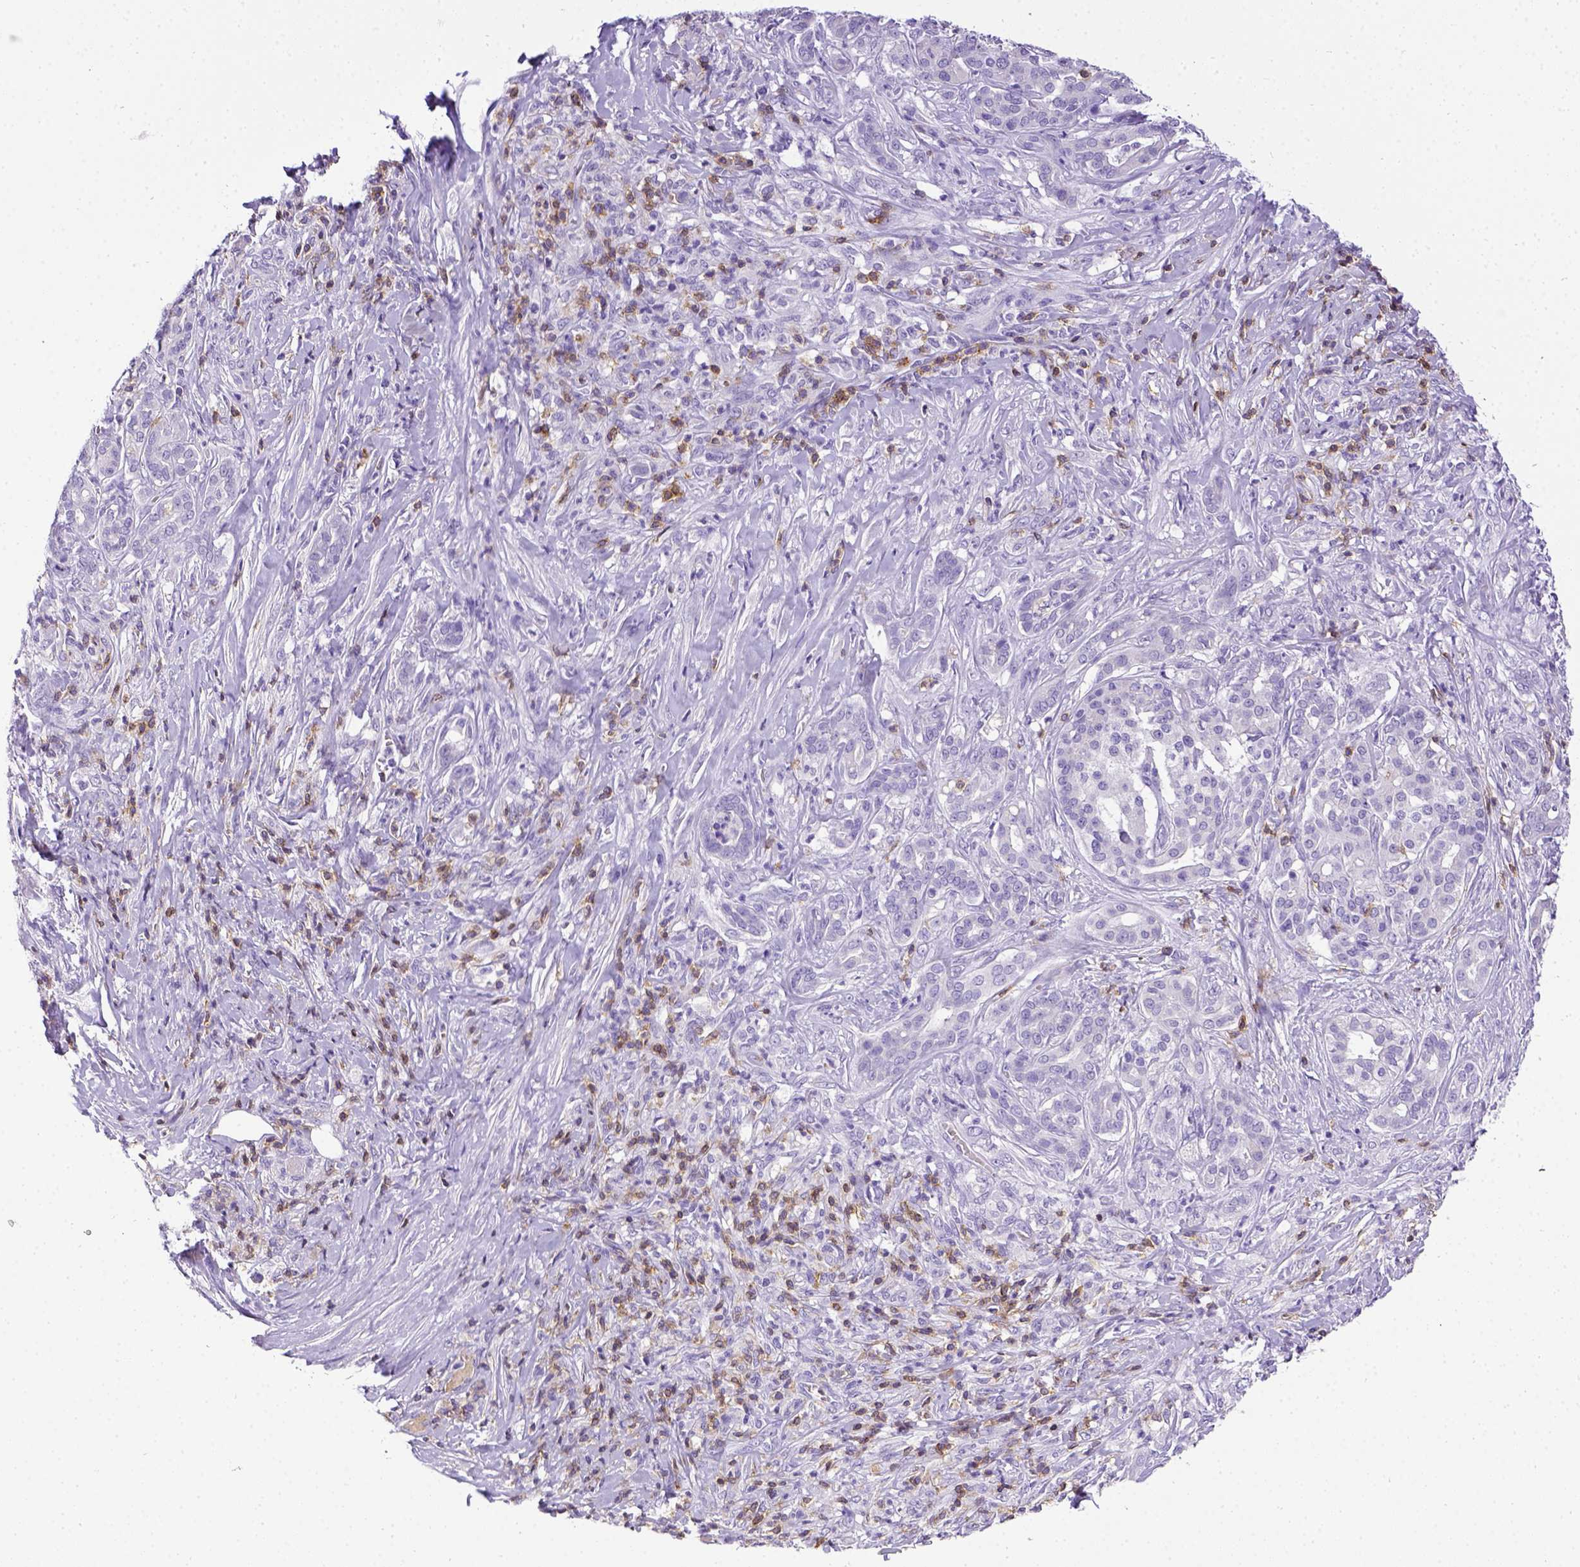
{"staining": {"intensity": "negative", "quantity": "none", "location": "none"}, "tissue": "pancreatic cancer", "cell_type": "Tumor cells", "image_type": "cancer", "snomed": [{"axis": "morphology", "description": "Normal tissue, NOS"}, {"axis": "morphology", "description": "Inflammation, NOS"}, {"axis": "morphology", "description": "Adenocarcinoma, NOS"}, {"axis": "topography", "description": "Pancreas"}], "caption": "Immunohistochemical staining of human adenocarcinoma (pancreatic) reveals no significant staining in tumor cells.", "gene": "CD3E", "patient": {"sex": "male", "age": 57}}